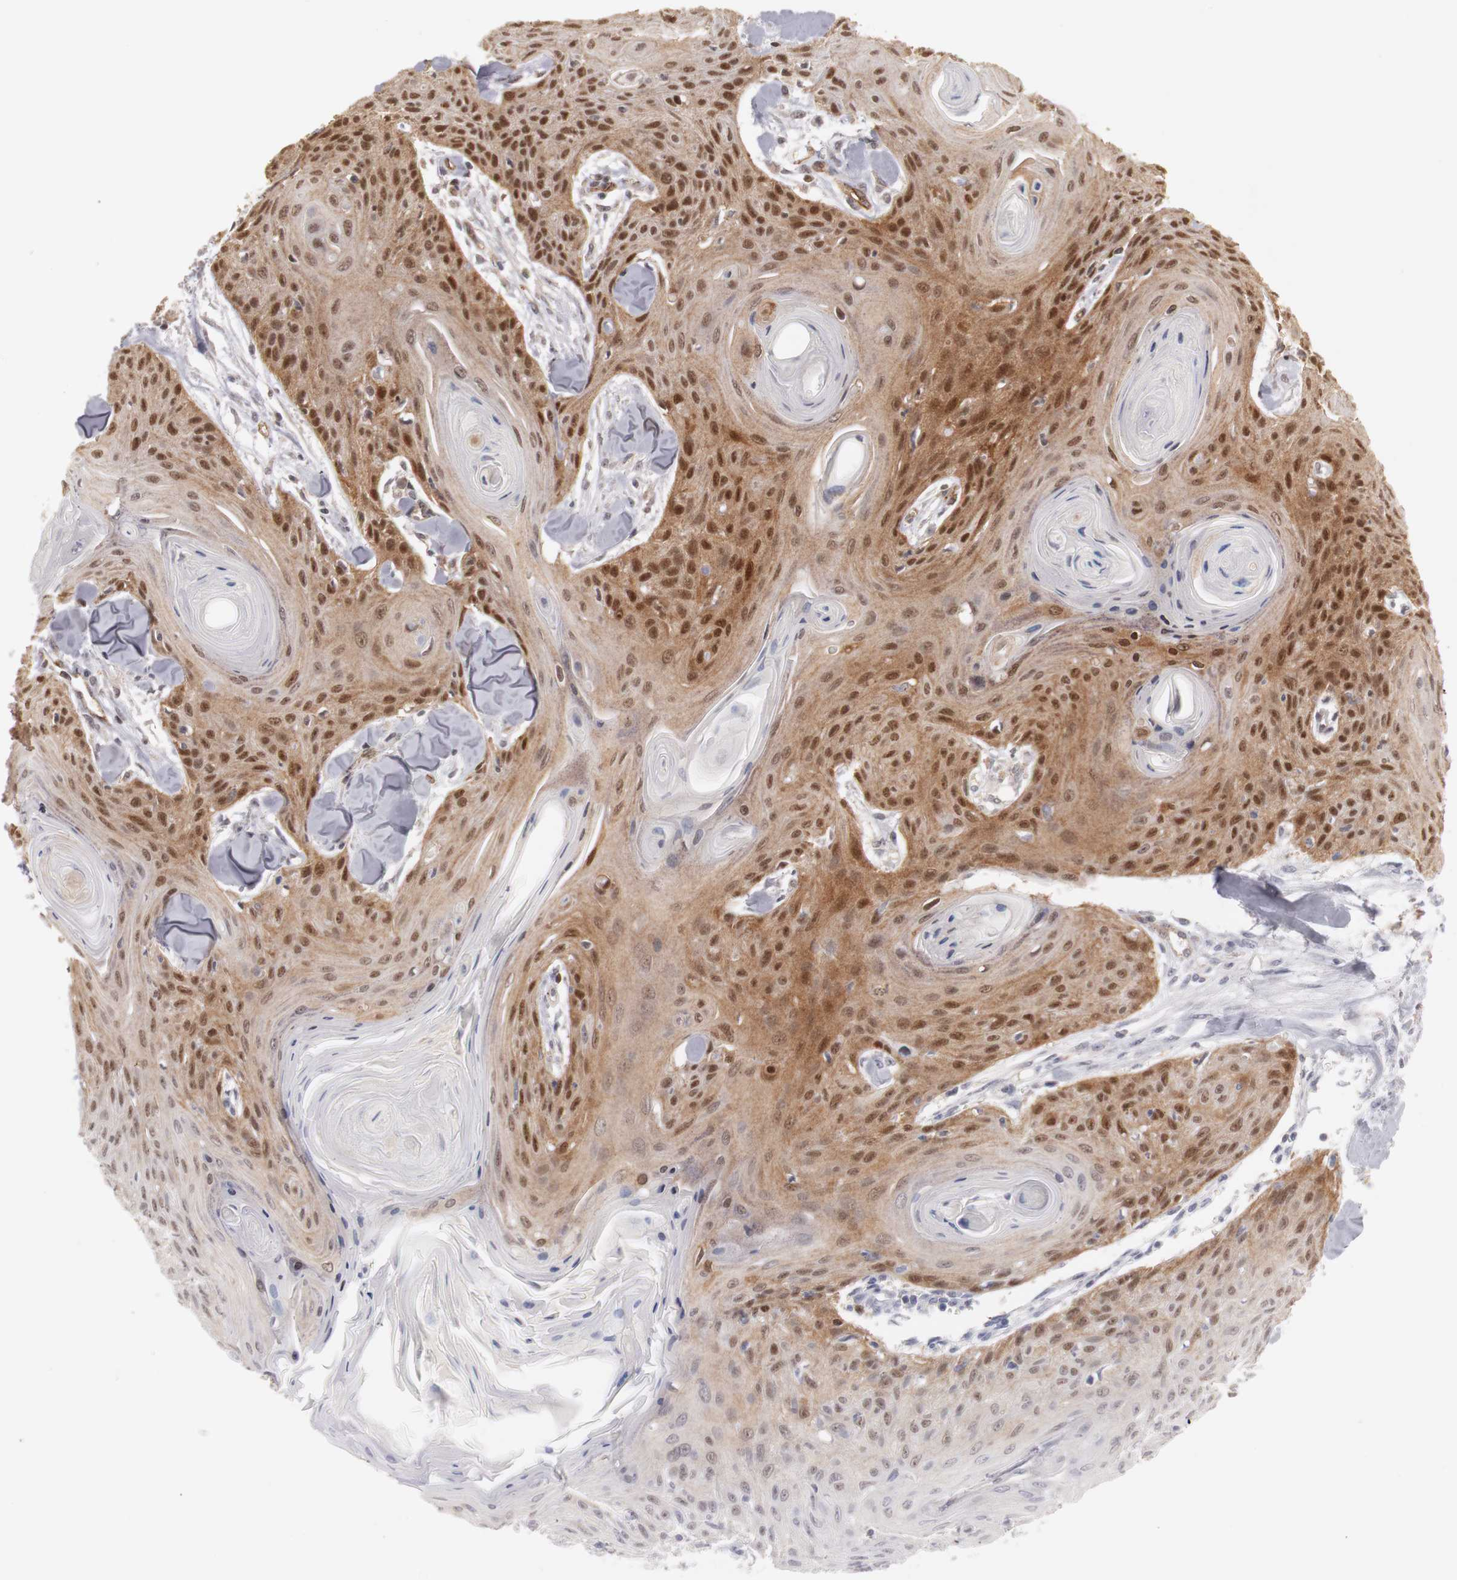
{"staining": {"intensity": "moderate", "quantity": ">75%", "location": "cytoplasmic/membranous,nuclear"}, "tissue": "head and neck cancer", "cell_type": "Tumor cells", "image_type": "cancer", "snomed": [{"axis": "morphology", "description": "Squamous cell carcinoma, NOS"}, {"axis": "morphology", "description": "Squamous cell carcinoma, metastatic, NOS"}, {"axis": "topography", "description": "Lymph node"}, {"axis": "topography", "description": "Salivary gland"}, {"axis": "topography", "description": "Head-Neck"}], "caption": "IHC of human head and neck cancer displays medium levels of moderate cytoplasmic/membranous and nuclear expression in approximately >75% of tumor cells.", "gene": "PLEKHA1", "patient": {"sex": "female", "age": 74}}